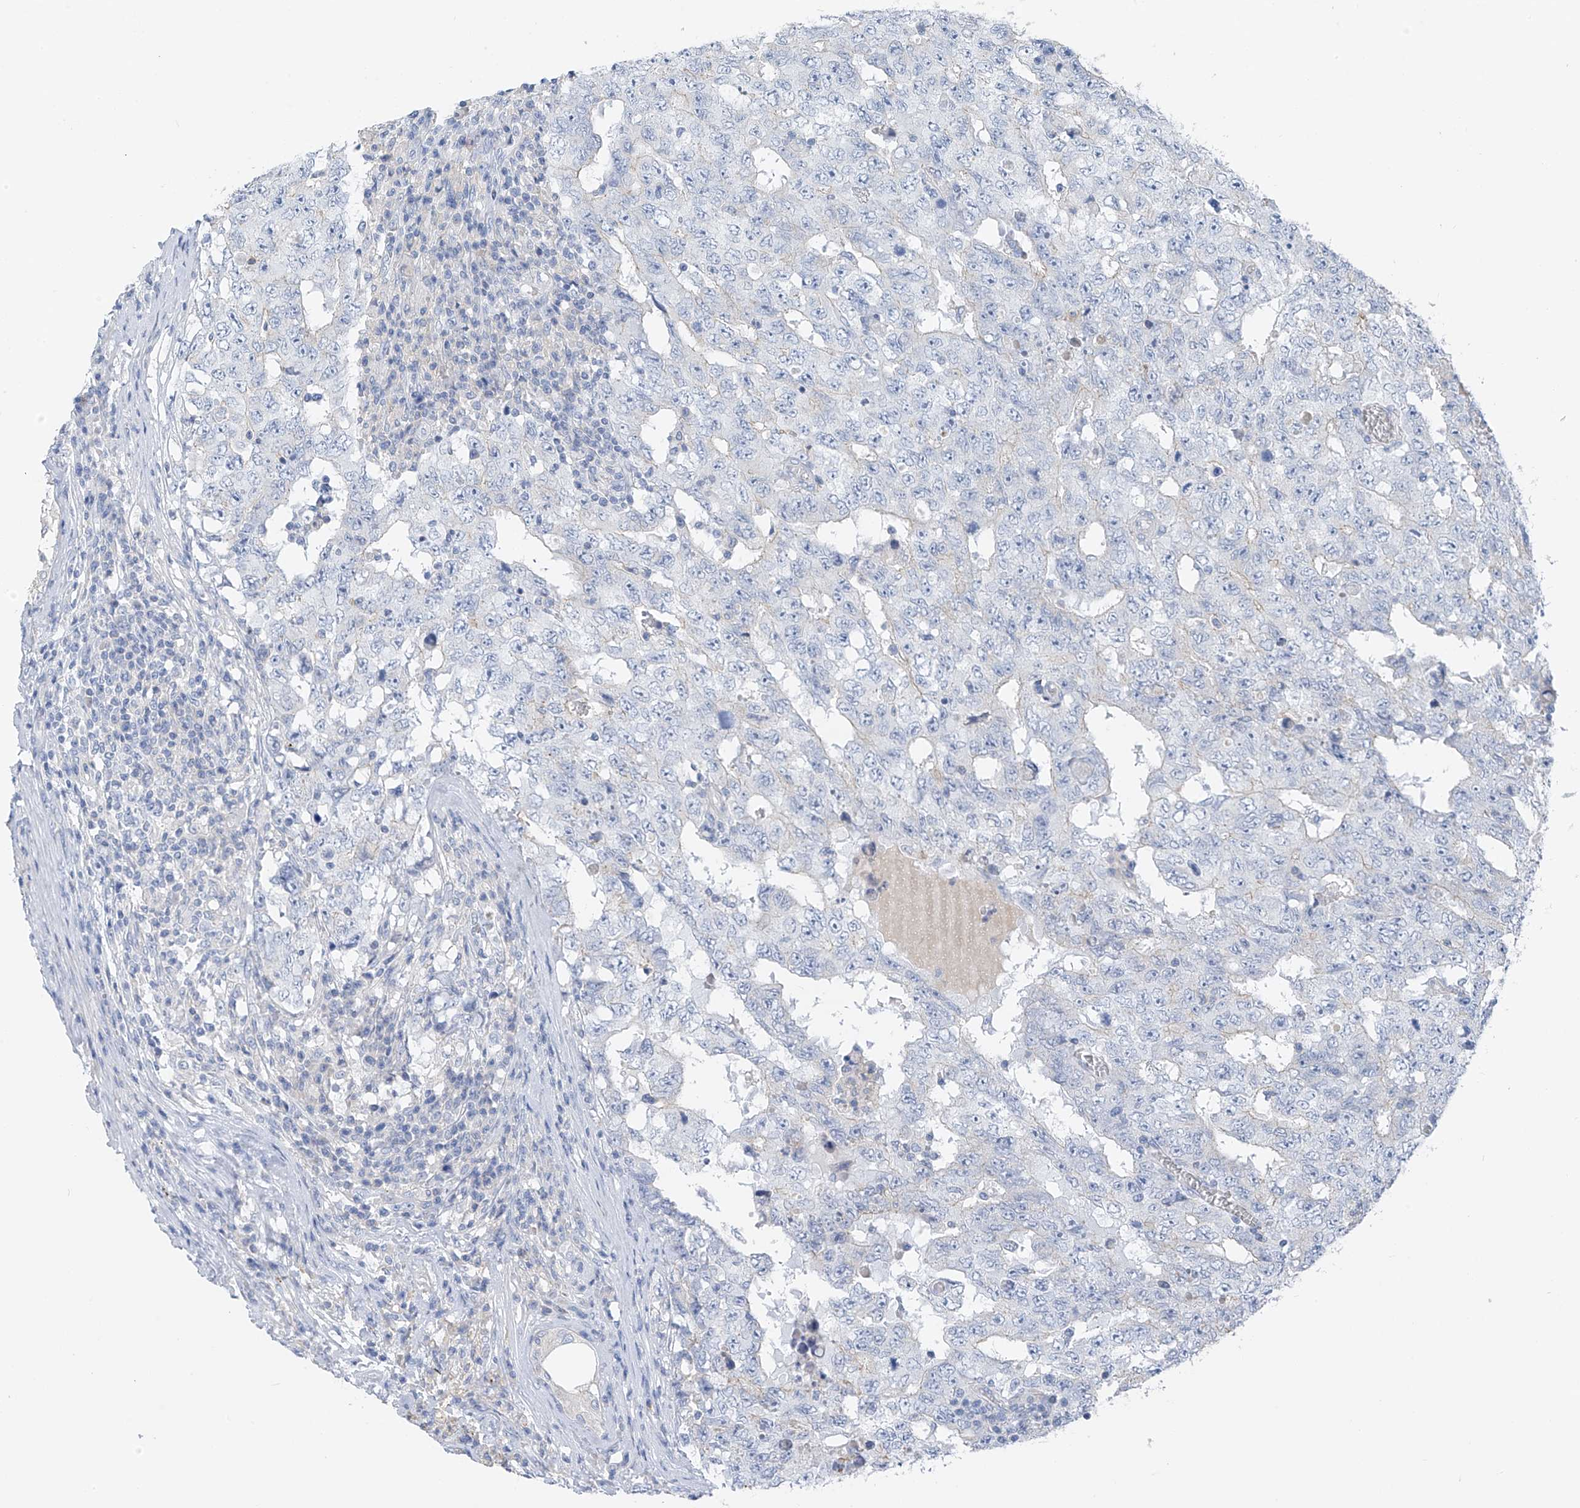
{"staining": {"intensity": "negative", "quantity": "none", "location": "none"}, "tissue": "testis cancer", "cell_type": "Tumor cells", "image_type": "cancer", "snomed": [{"axis": "morphology", "description": "Carcinoma, Embryonal, NOS"}, {"axis": "topography", "description": "Testis"}], "caption": "Immunohistochemistry (IHC) micrograph of testis cancer (embryonal carcinoma) stained for a protein (brown), which displays no expression in tumor cells.", "gene": "POMGNT2", "patient": {"sex": "male", "age": 26}}